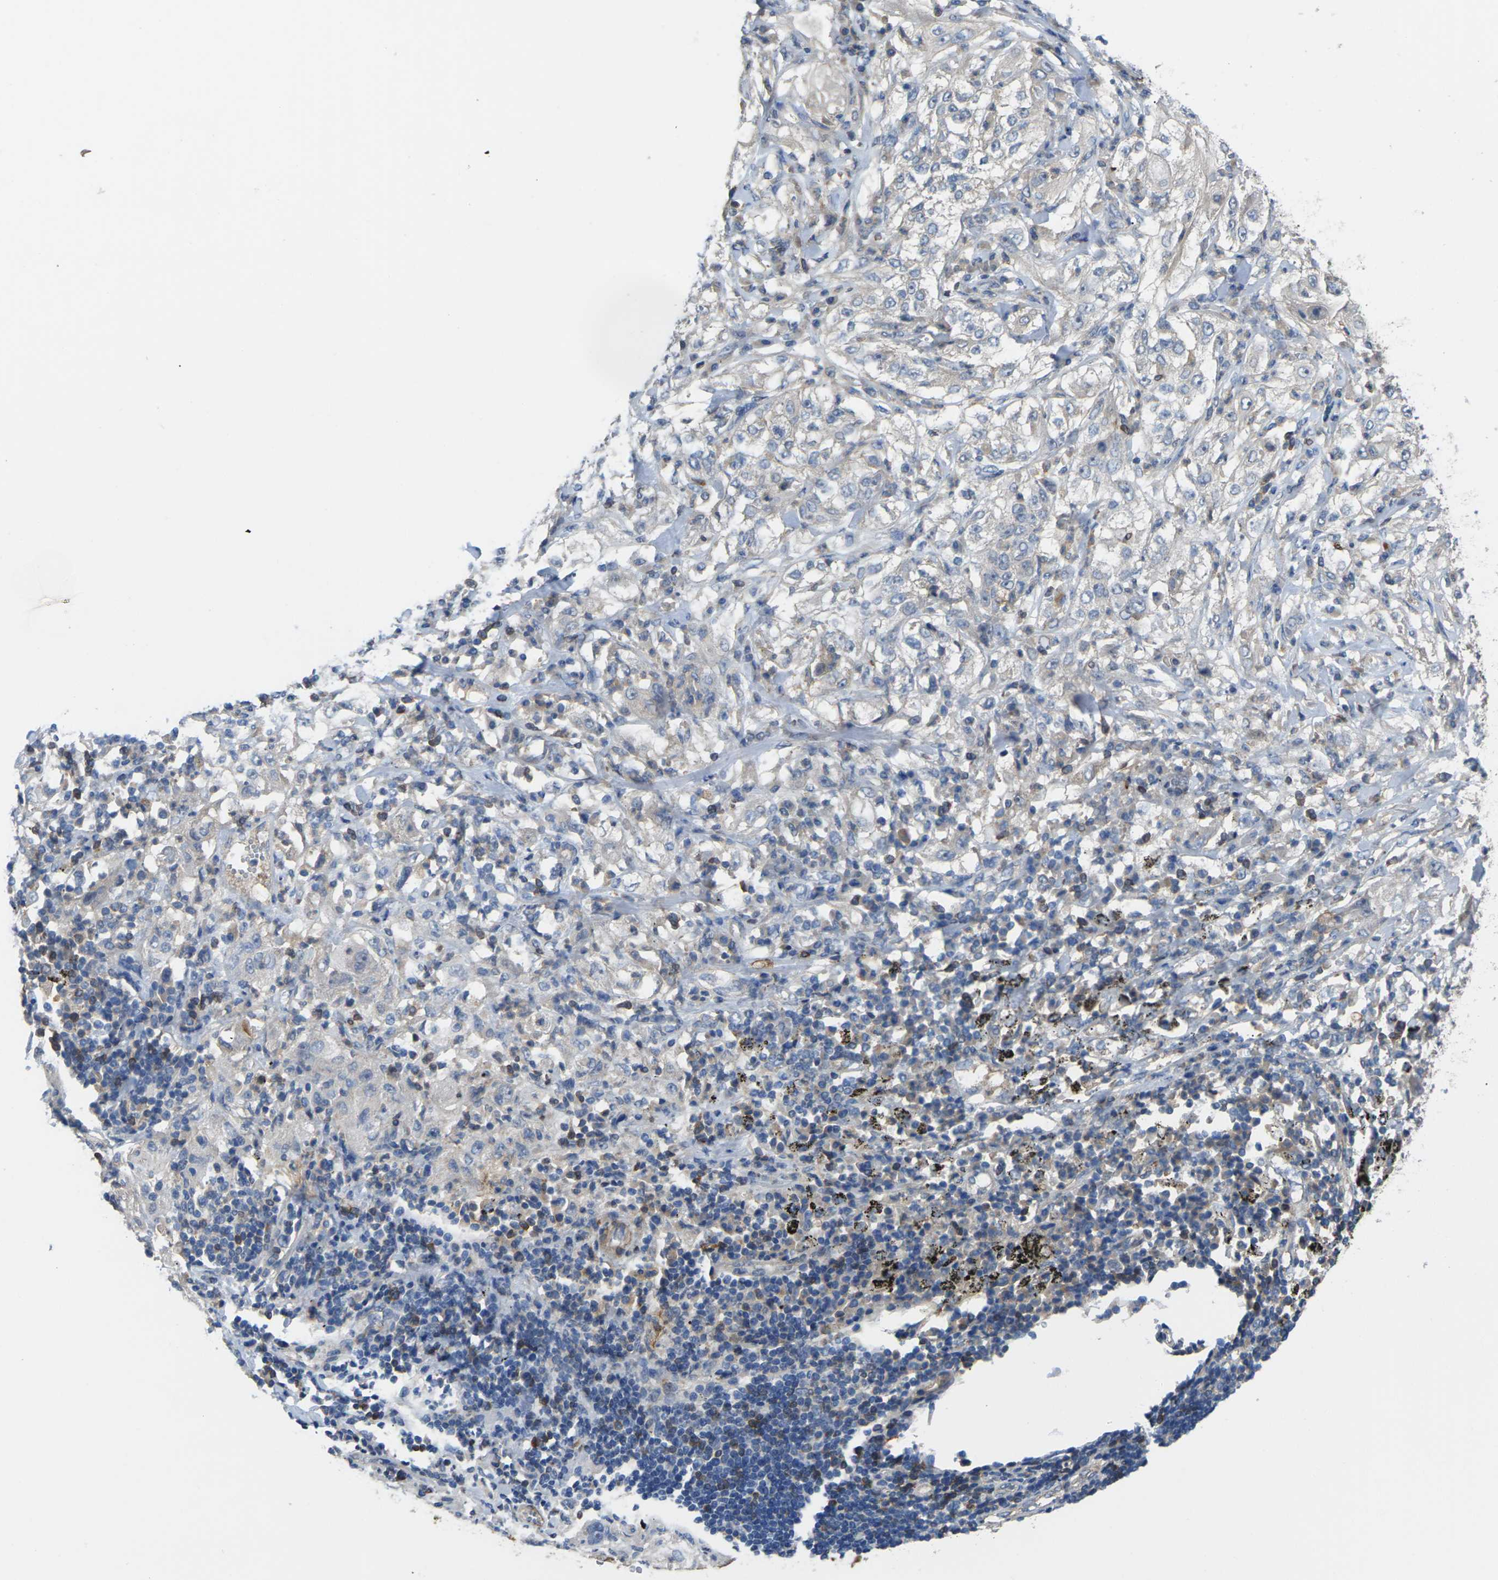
{"staining": {"intensity": "negative", "quantity": "none", "location": "none"}, "tissue": "lung cancer", "cell_type": "Tumor cells", "image_type": "cancer", "snomed": [{"axis": "morphology", "description": "Inflammation, NOS"}, {"axis": "morphology", "description": "Squamous cell carcinoma, NOS"}, {"axis": "topography", "description": "Lymph node"}, {"axis": "topography", "description": "Soft tissue"}, {"axis": "topography", "description": "Lung"}], "caption": "IHC of human lung squamous cell carcinoma shows no expression in tumor cells.", "gene": "TIAM1", "patient": {"sex": "male", "age": 66}}